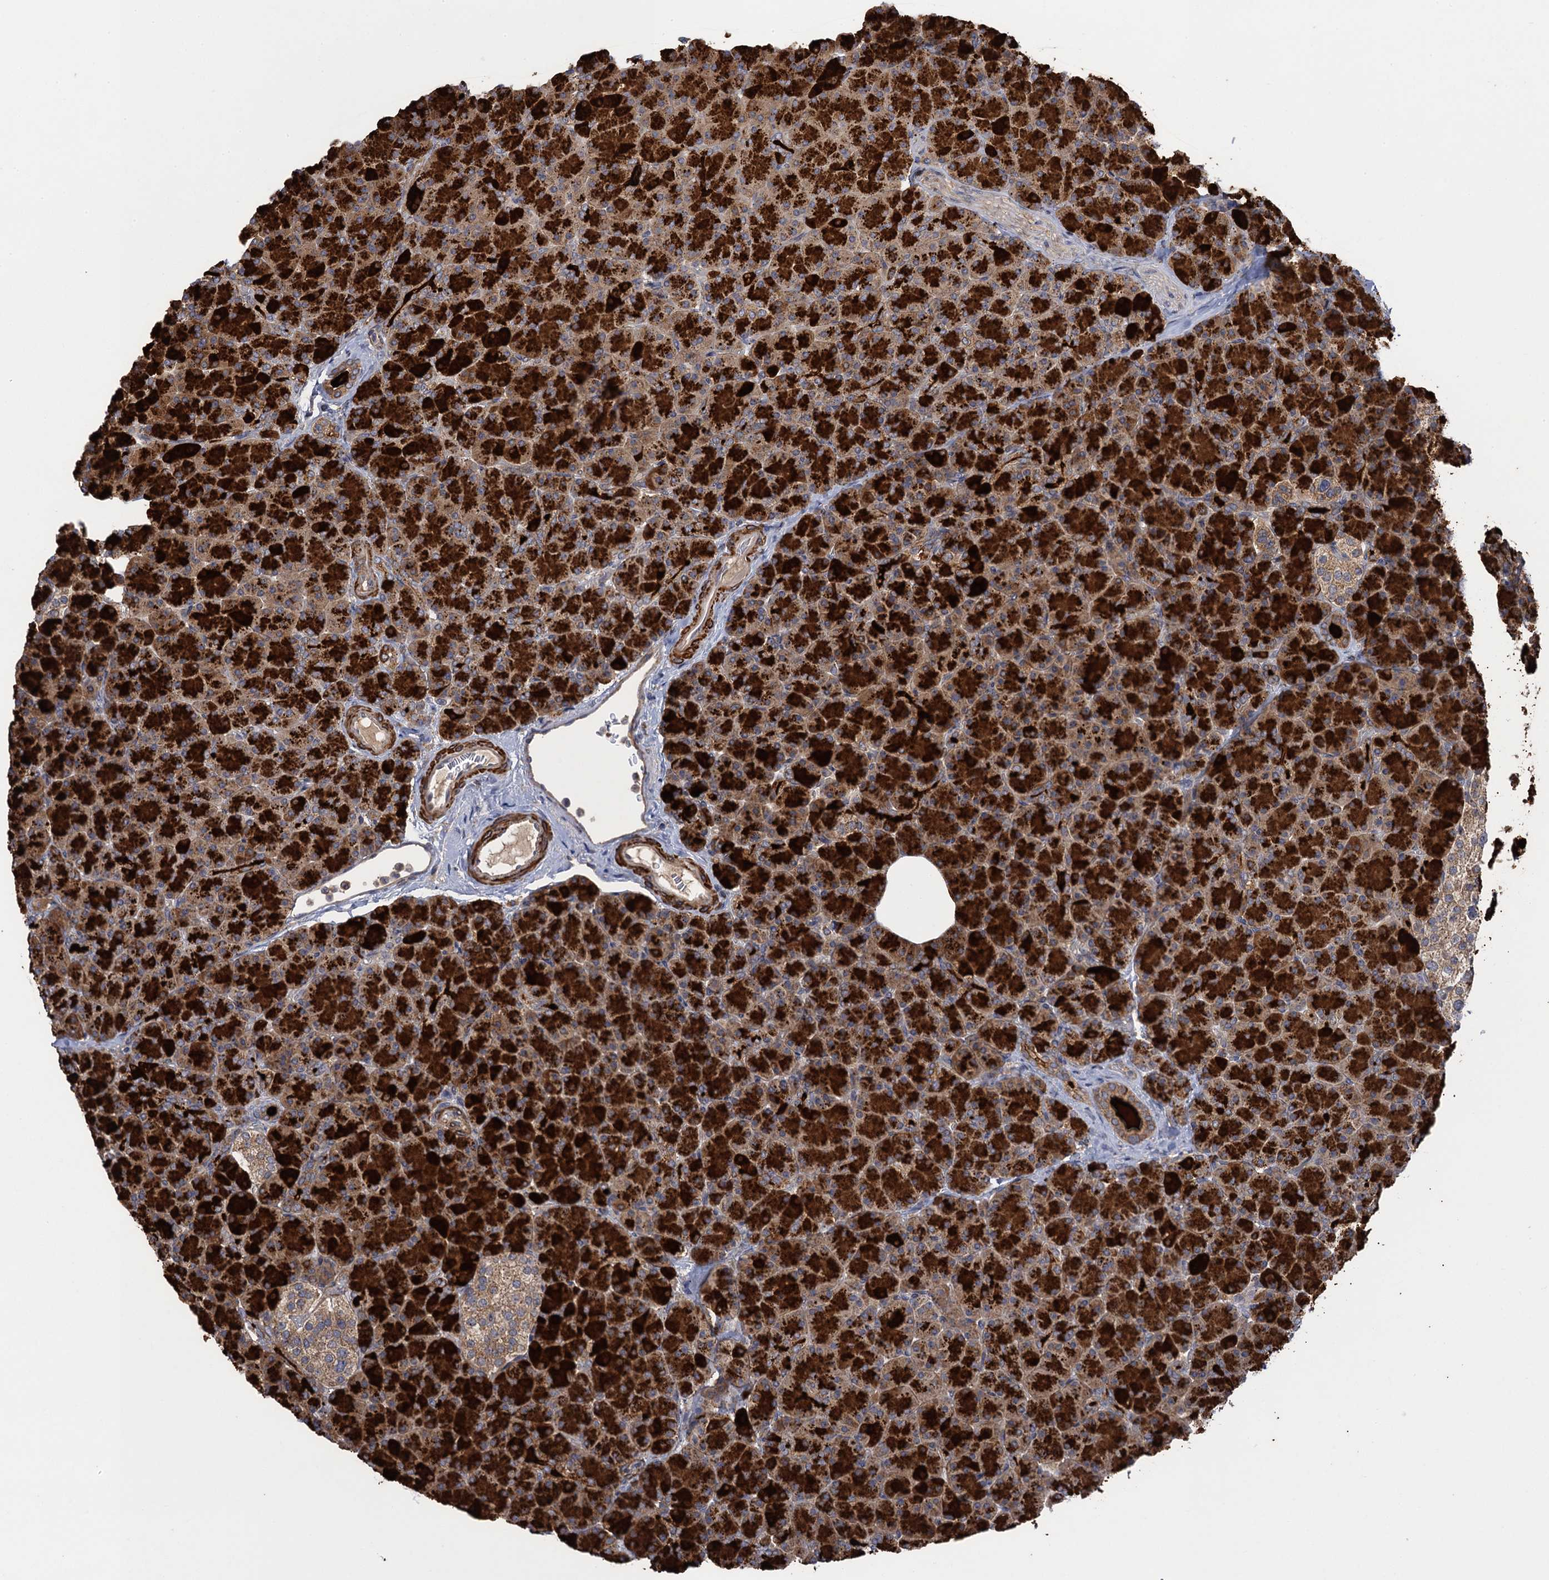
{"staining": {"intensity": "strong", "quantity": ">75%", "location": "cytoplasmic/membranous"}, "tissue": "pancreas", "cell_type": "Exocrine glandular cells", "image_type": "normal", "snomed": [{"axis": "morphology", "description": "Normal tissue, NOS"}, {"axis": "topography", "description": "Pancreas"}], "caption": "Immunohistochemical staining of normal pancreas exhibits strong cytoplasmic/membranous protein expression in about >75% of exocrine glandular cells.", "gene": "WDR88", "patient": {"sex": "female", "age": 43}}